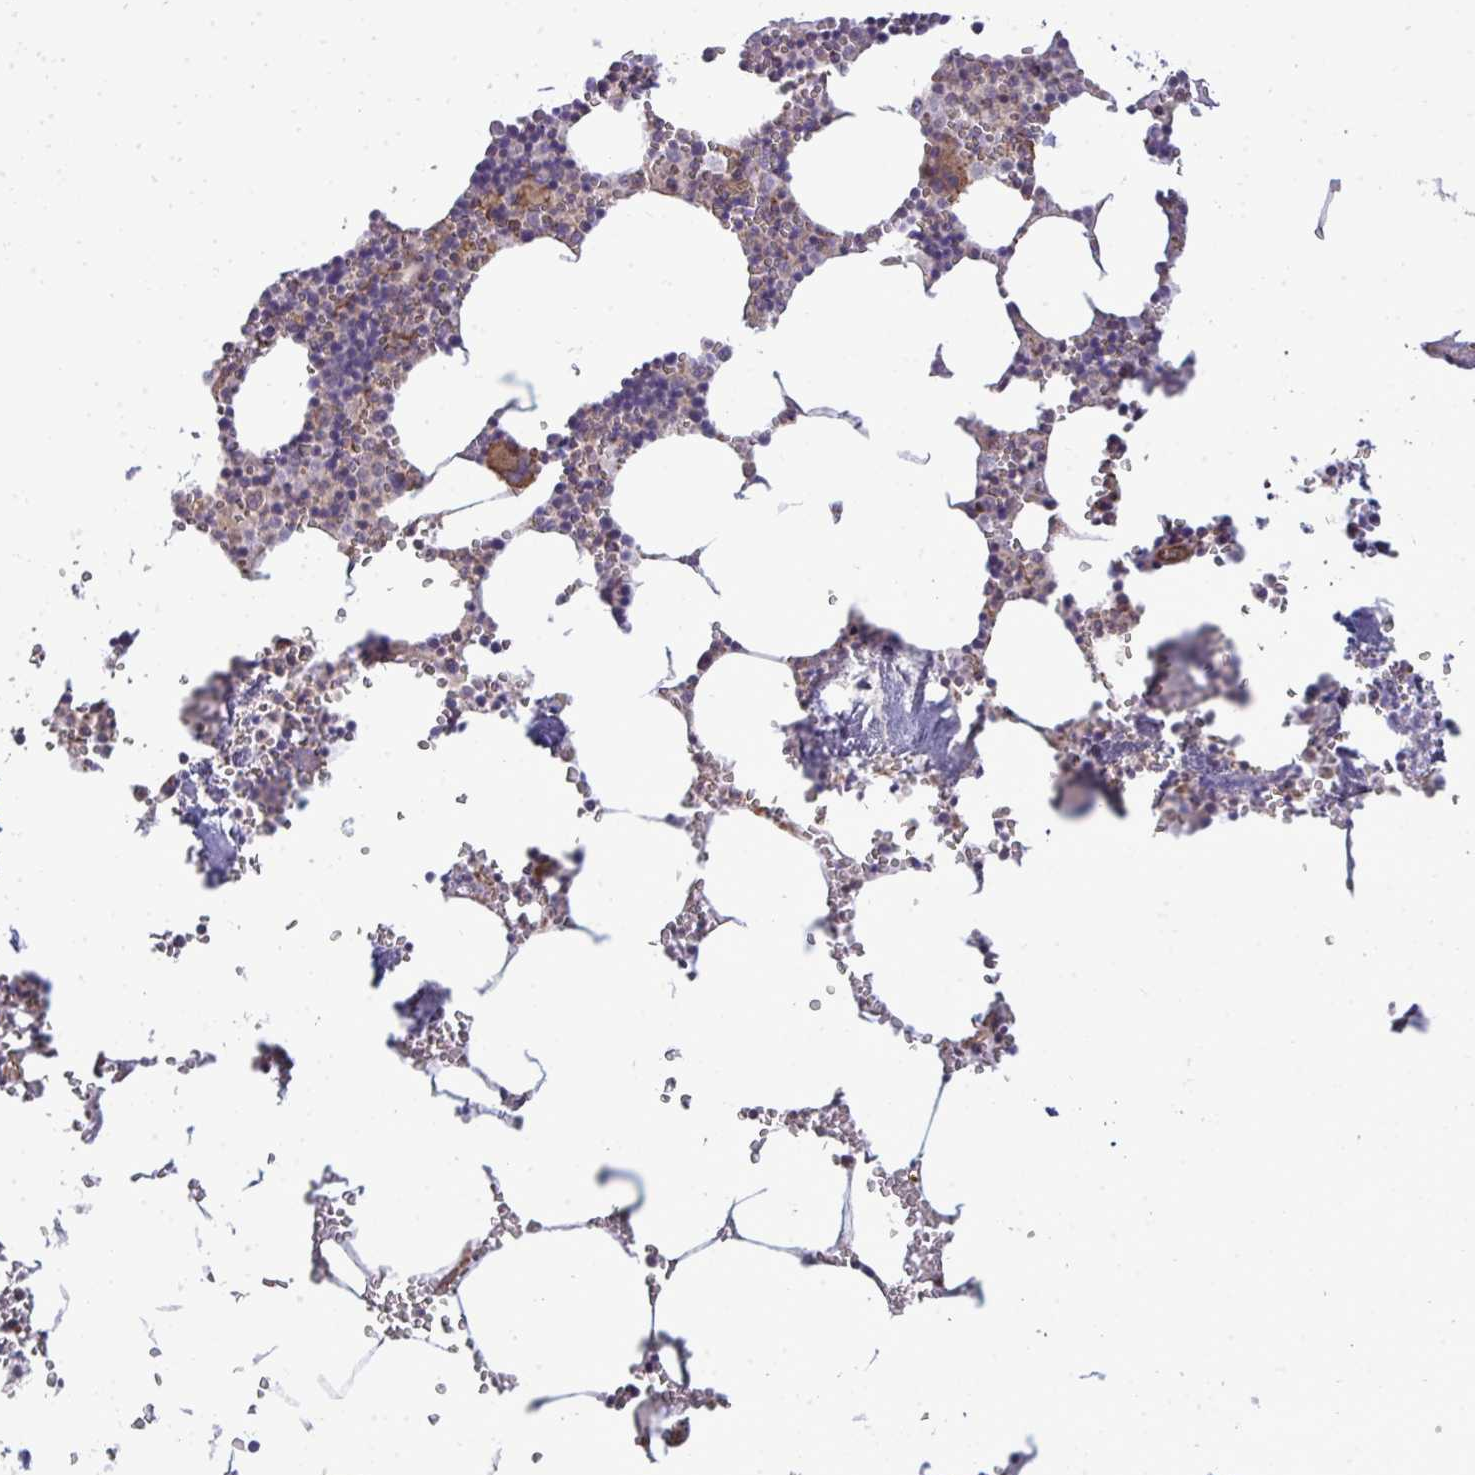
{"staining": {"intensity": "moderate", "quantity": "<25%", "location": "cytoplasmic/membranous"}, "tissue": "bone marrow", "cell_type": "Hematopoietic cells", "image_type": "normal", "snomed": [{"axis": "morphology", "description": "Normal tissue, NOS"}, {"axis": "topography", "description": "Bone marrow"}], "caption": "A histopathology image of bone marrow stained for a protein shows moderate cytoplasmic/membranous brown staining in hematopoietic cells. (IHC, brightfield microscopy, high magnification).", "gene": "FUT10", "patient": {"sex": "male", "age": 54}}